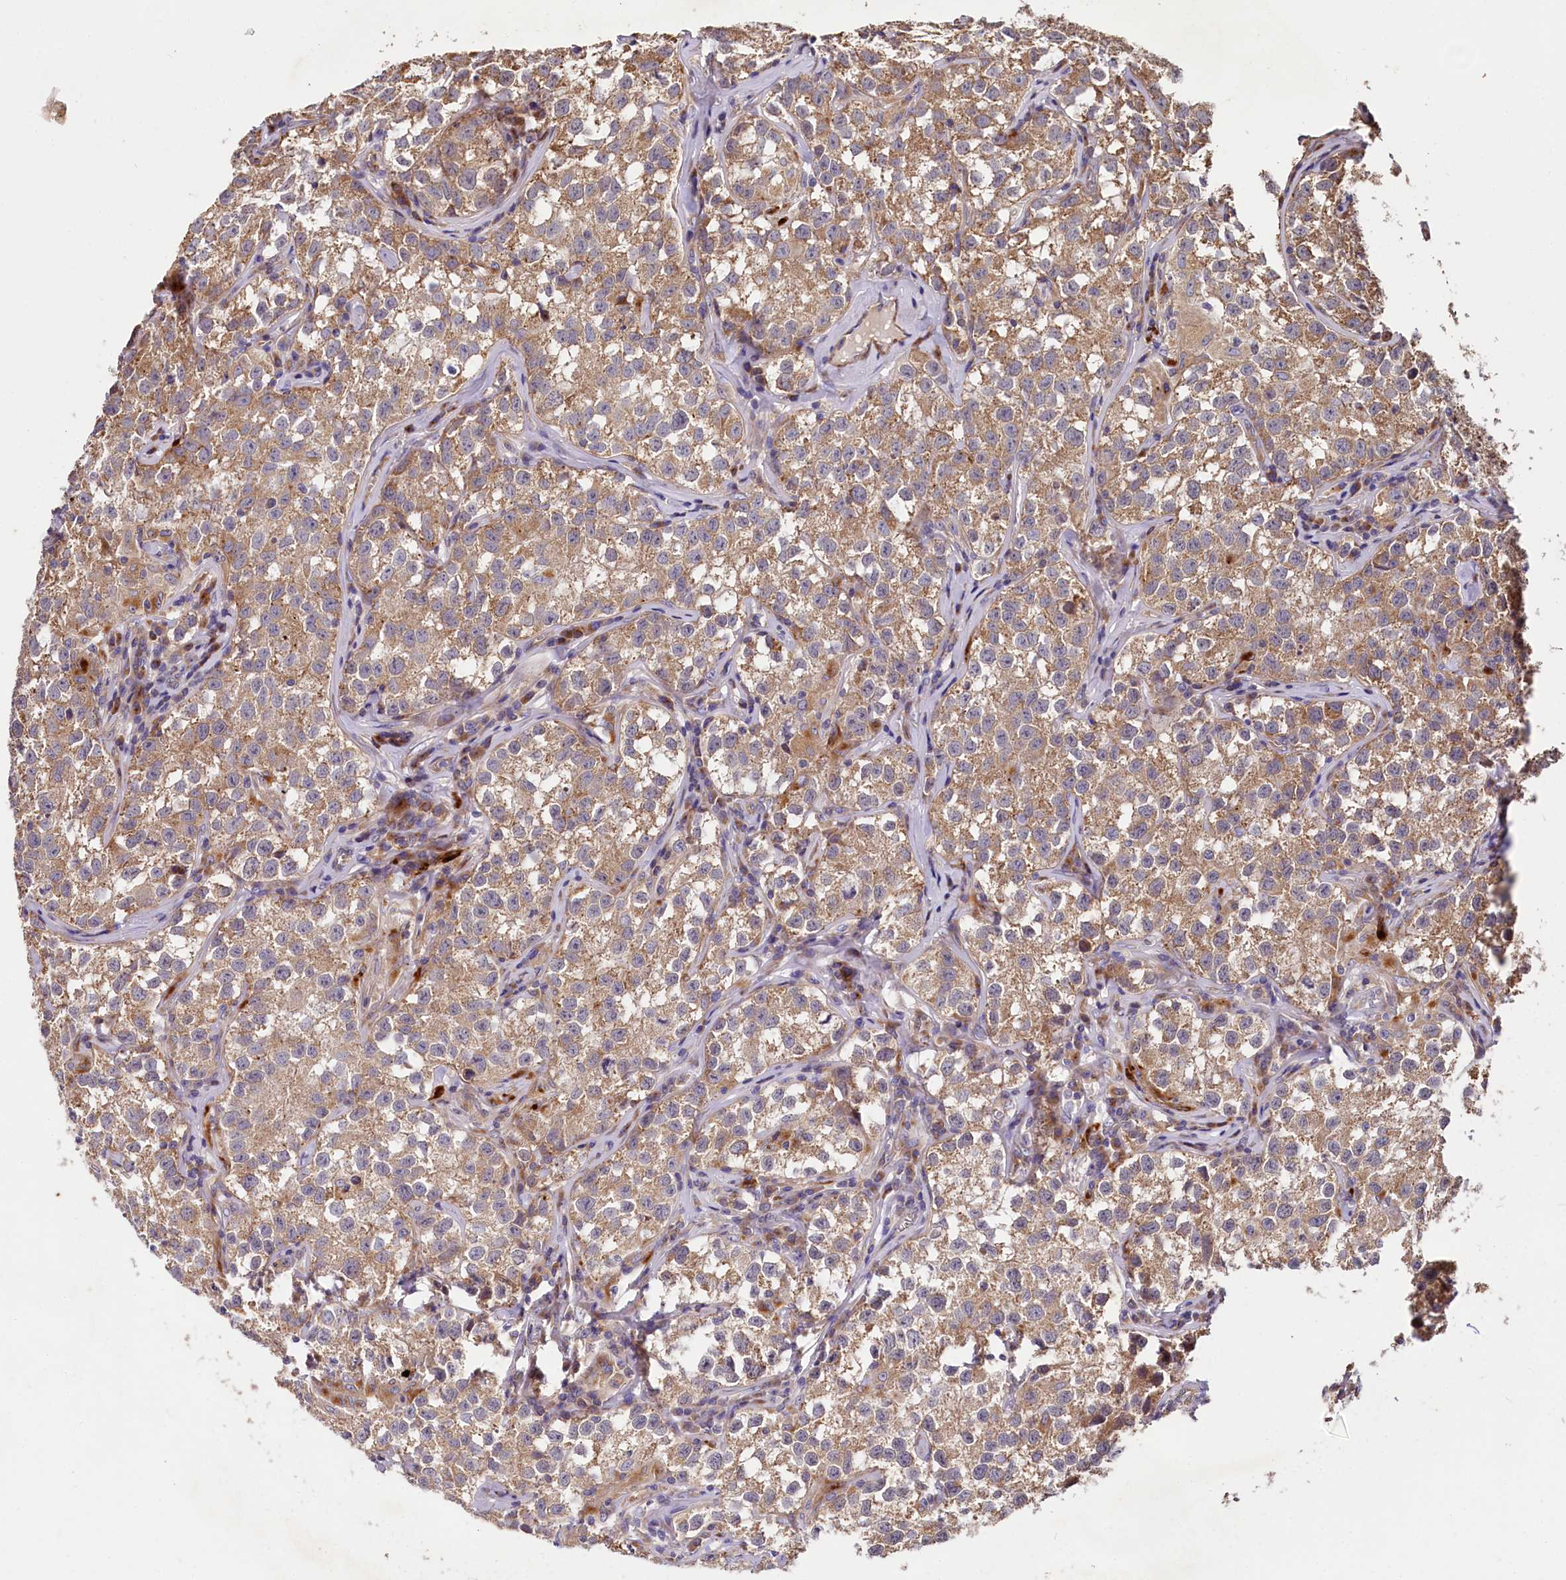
{"staining": {"intensity": "moderate", "quantity": ">75%", "location": "cytoplasmic/membranous"}, "tissue": "testis cancer", "cell_type": "Tumor cells", "image_type": "cancer", "snomed": [{"axis": "morphology", "description": "Seminoma, NOS"}, {"axis": "morphology", "description": "Carcinoma, Embryonal, NOS"}, {"axis": "topography", "description": "Testis"}], "caption": "Testis cancer (embryonal carcinoma) stained with IHC demonstrates moderate cytoplasmic/membranous staining in approximately >75% of tumor cells. The staining is performed using DAB brown chromogen to label protein expression. The nuclei are counter-stained blue using hematoxylin.", "gene": "SPRYD3", "patient": {"sex": "male", "age": 43}}